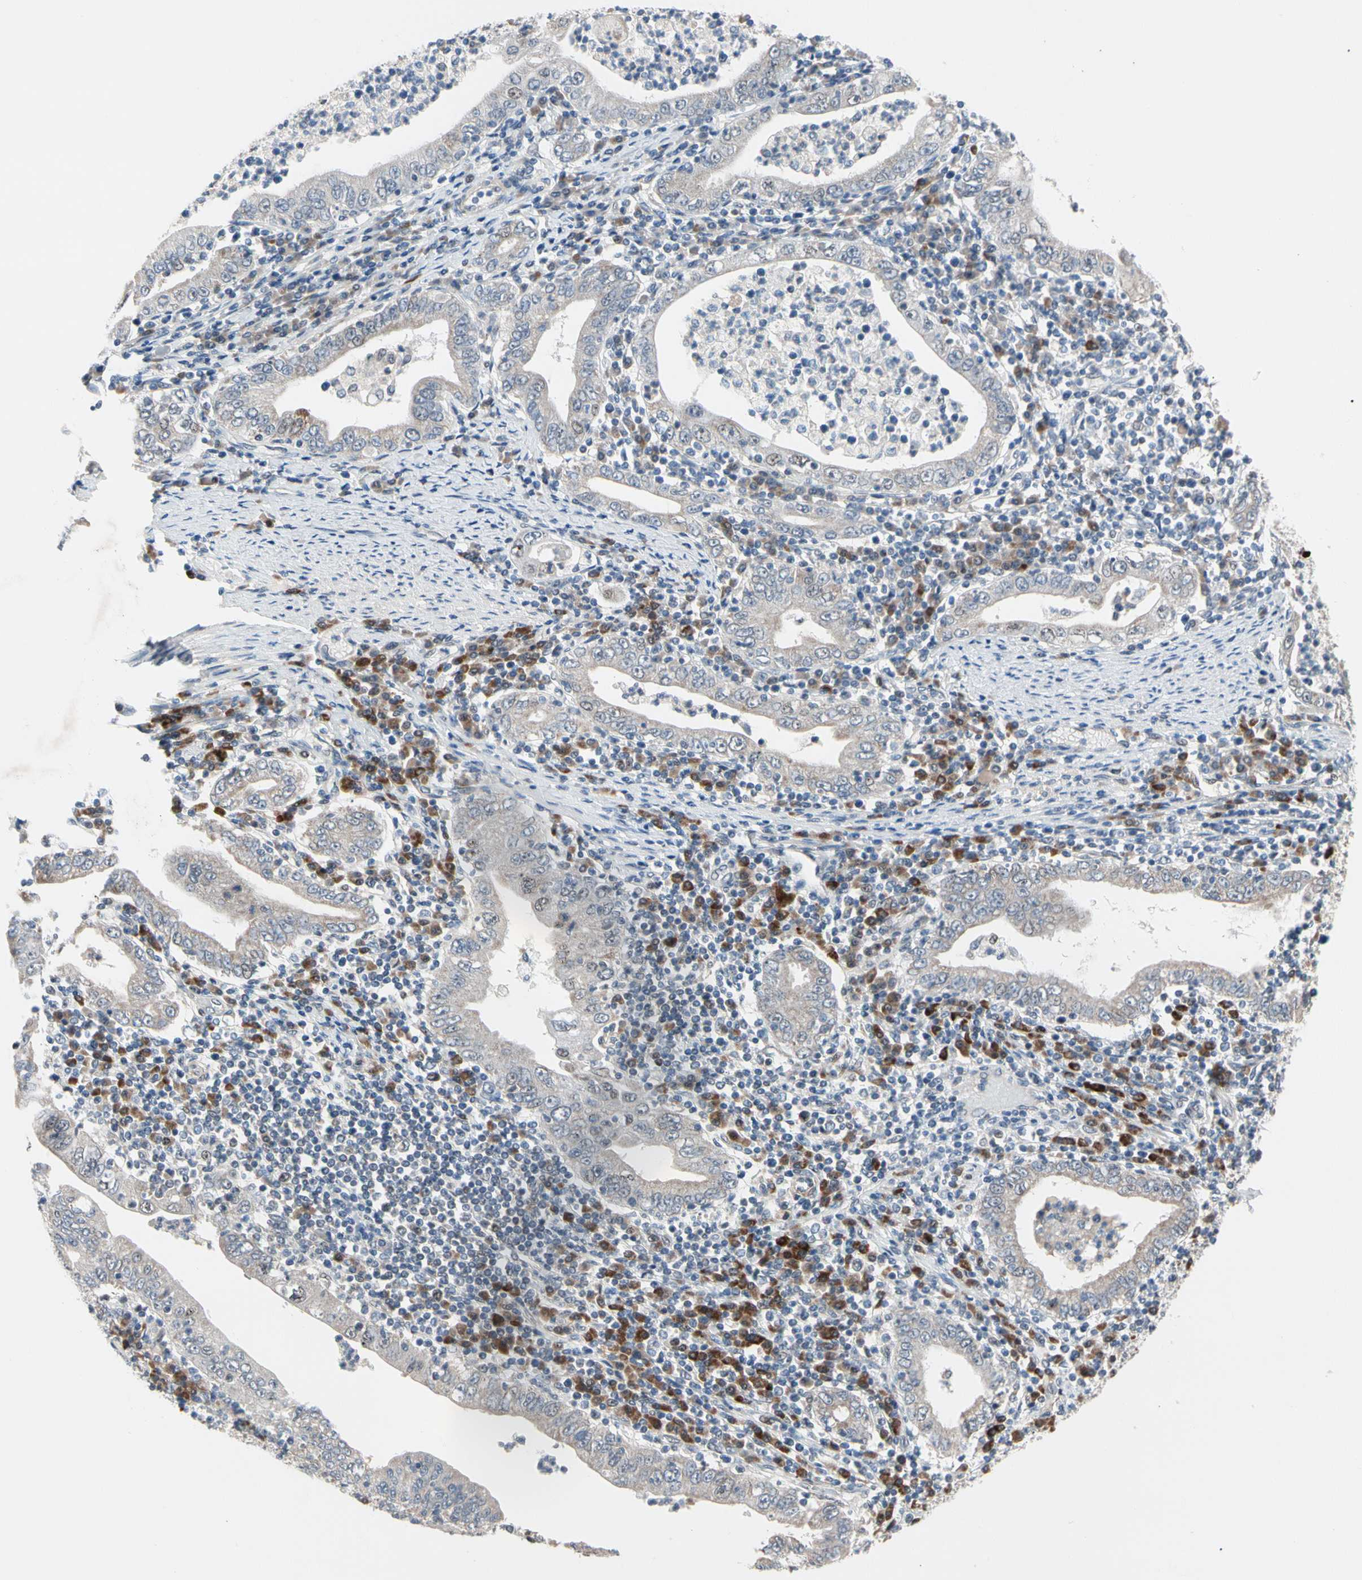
{"staining": {"intensity": "weak", "quantity": ">75%", "location": "cytoplasmic/membranous,nuclear"}, "tissue": "stomach cancer", "cell_type": "Tumor cells", "image_type": "cancer", "snomed": [{"axis": "morphology", "description": "Normal tissue, NOS"}, {"axis": "morphology", "description": "Adenocarcinoma, NOS"}, {"axis": "topography", "description": "Esophagus"}, {"axis": "topography", "description": "Stomach, upper"}, {"axis": "topography", "description": "Peripheral nerve tissue"}], "caption": "Stomach cancer stained for a protein (brown) demonstrates weak cytoplasmic/membranous and nuclear positive staining in about >75% of tumor cells.", "gene": "MARK1", "patient": {"sex": "male", "age": 62}}